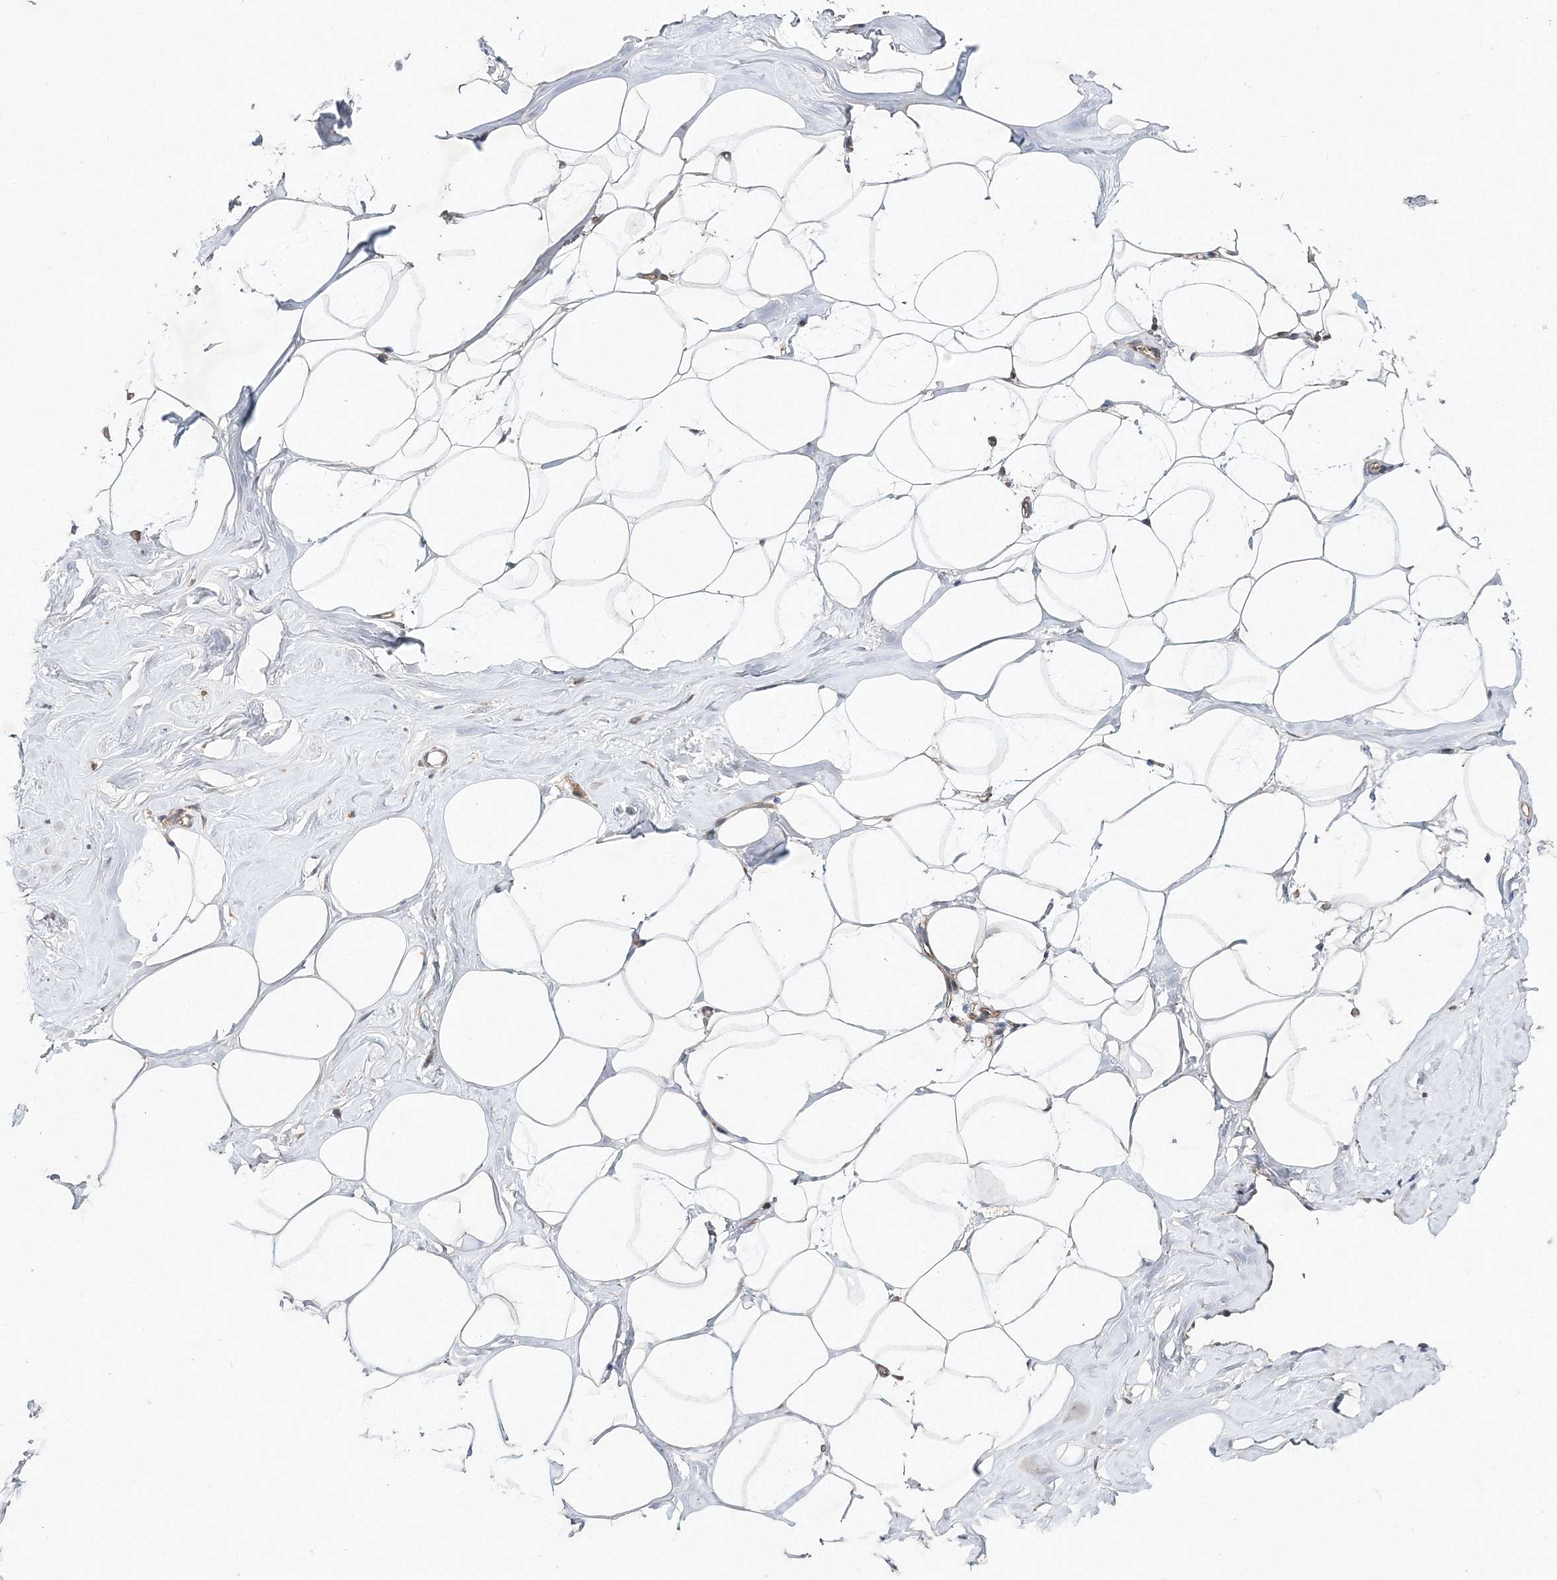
{"staining": {"intensity": "moderate", "quantity": ">75%", "location": "cytoplasmic/membranous"}, "tissue": "adipose tissue", "cell_type": "Adipocytes", "image_type": "normal", "snomed": [{"axis": "morphology", "description": "Normal tissue, NOS"}, {"axis": "morphology", "description": "Fibrosis, NOS"}, {"axis": "topography", "description": "Breast"}, {"axis": "topography", "description": "Adipose tissue"}], "caption": "Immunohistochemical staining of benign human adipose tissue displays medium levels of moderate cytoplasmic/membranous positivity in approximately >75% of adipocytes. (Brightfield microscopy of DAB IHC at high magnification).", "gene": "TMEM9B", "patient": {"sex": "female", "age": 39}}